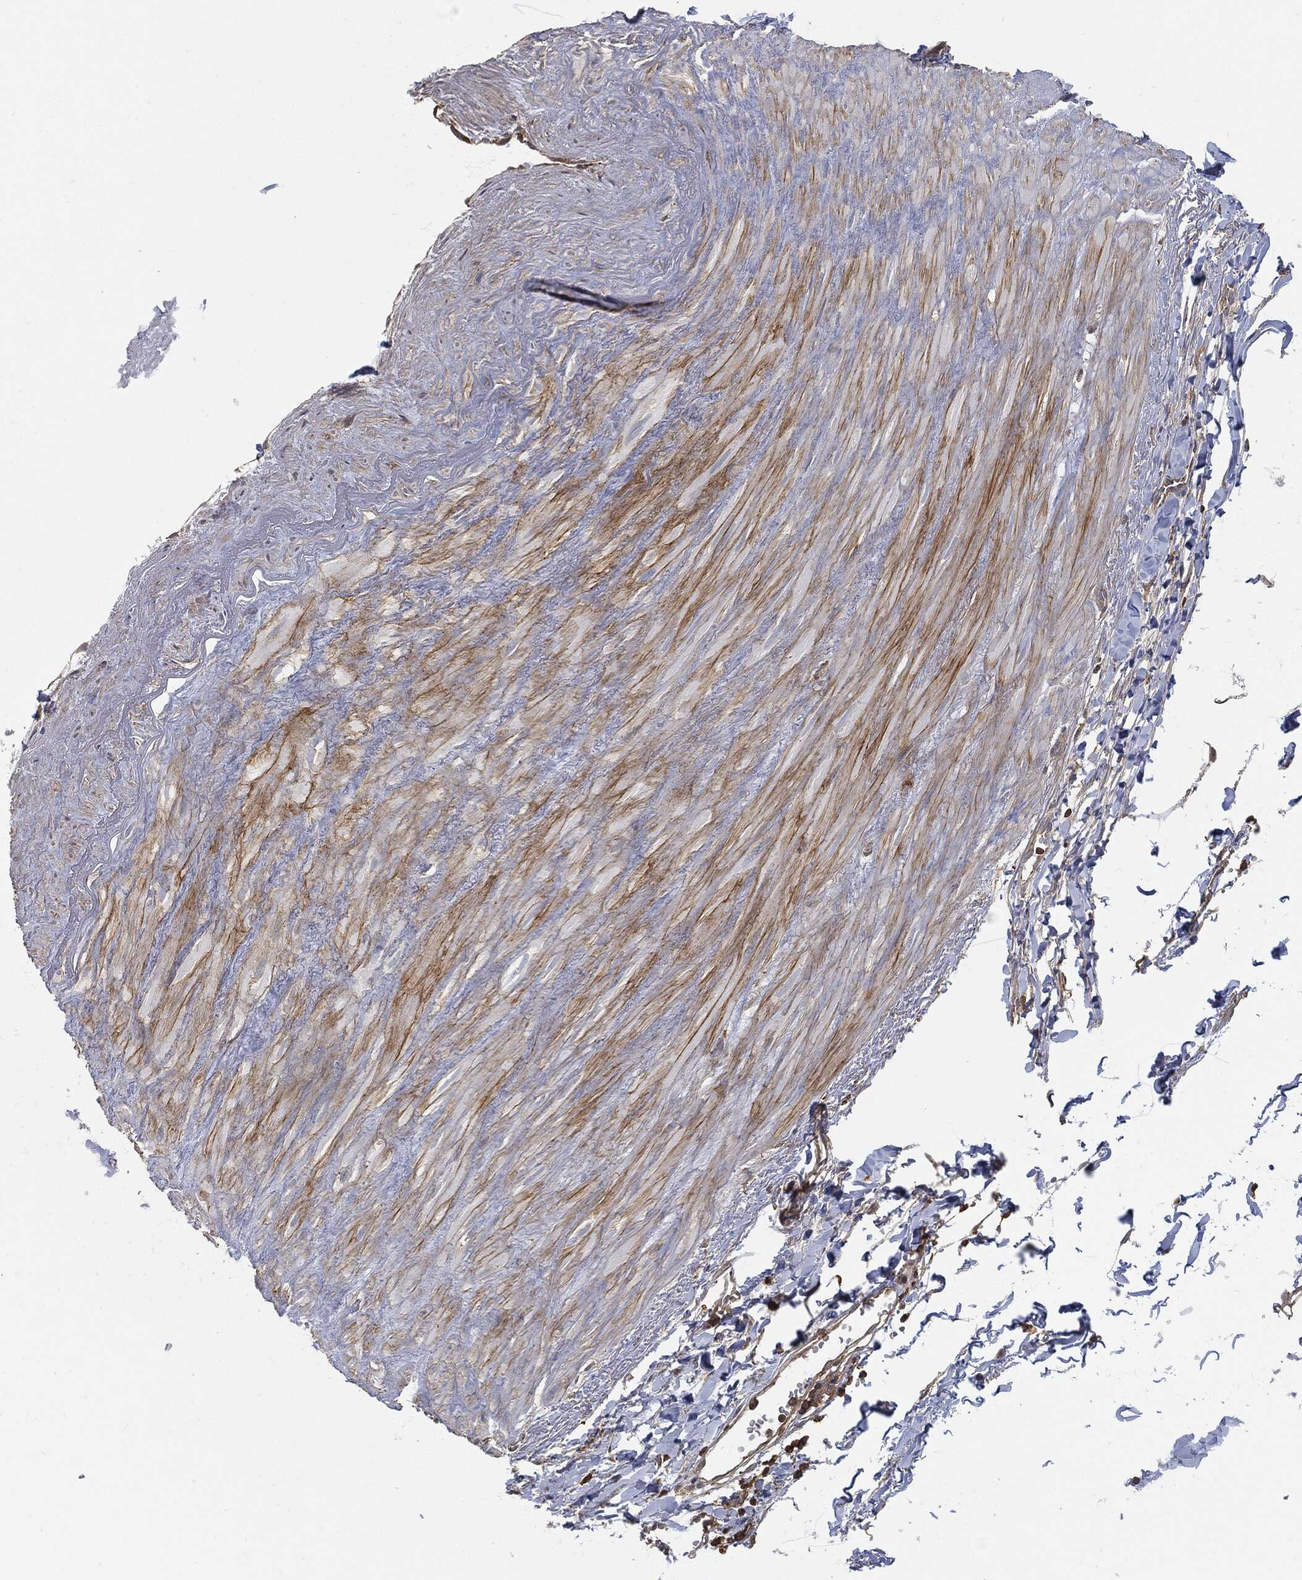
{"staining": {"intensity": "negative", "quantity": "none", "location": "none"}, "tissue": "adipose tissue", "cell_type": "Adipocytes", "image_type": "normal", "snomed": [{"axis": "morphology", "description": "Normal tissue, NOS"}, {"axis": "morphology", "description": "Adenocarcinoma, NOS"}, {"axis": "topography", "description": "Pancreas"}, {"axis": "topography", "description": "Peripheral nerve tissue"}], "caption": "The image shows no significant positivity in adipocytes of adipose tissue.", "gene": "PSMB10", "patient": {"sex": "male", "age": 61}}